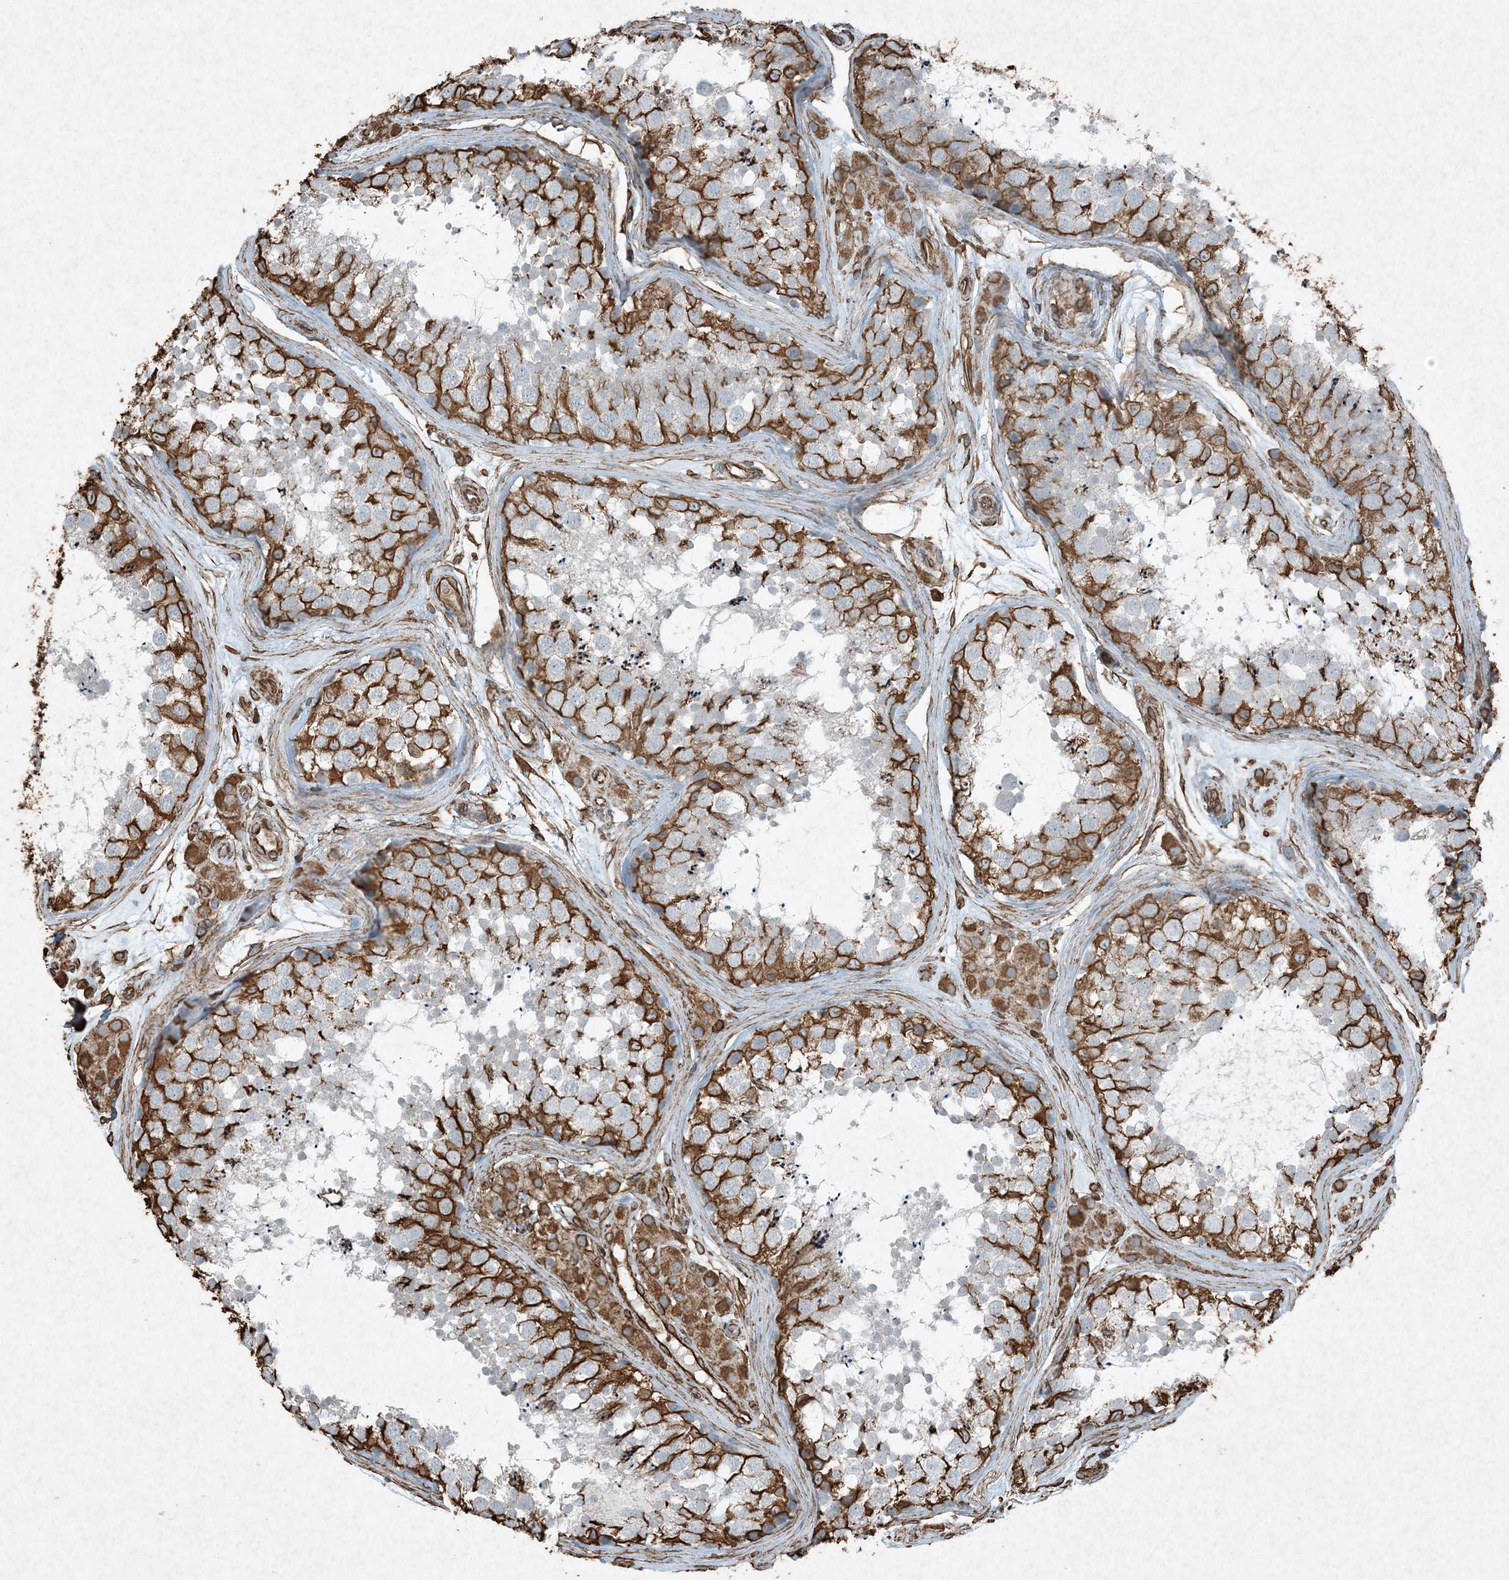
{"staining": {"intensity": "strong", "quantity": "25%-75%", "location": "cytoplasmic/membranous"}, "tissue": "testis", "cell_type": "Cells in seminiferous ducts", "image_type": "normal", "snomed": [{"axis": "morphology", "description": "Normal tissue, NOS"}, {"axis": "topography", "description": "Testis"}], "caption": "Protein staining shows strong cytoplasmic/membranous staining in approximately 25%-75% of cells in seminiferous ducts in unremarkable testis.", "gene": "RYK", "patient": {"sex": "male", "age": 56}}